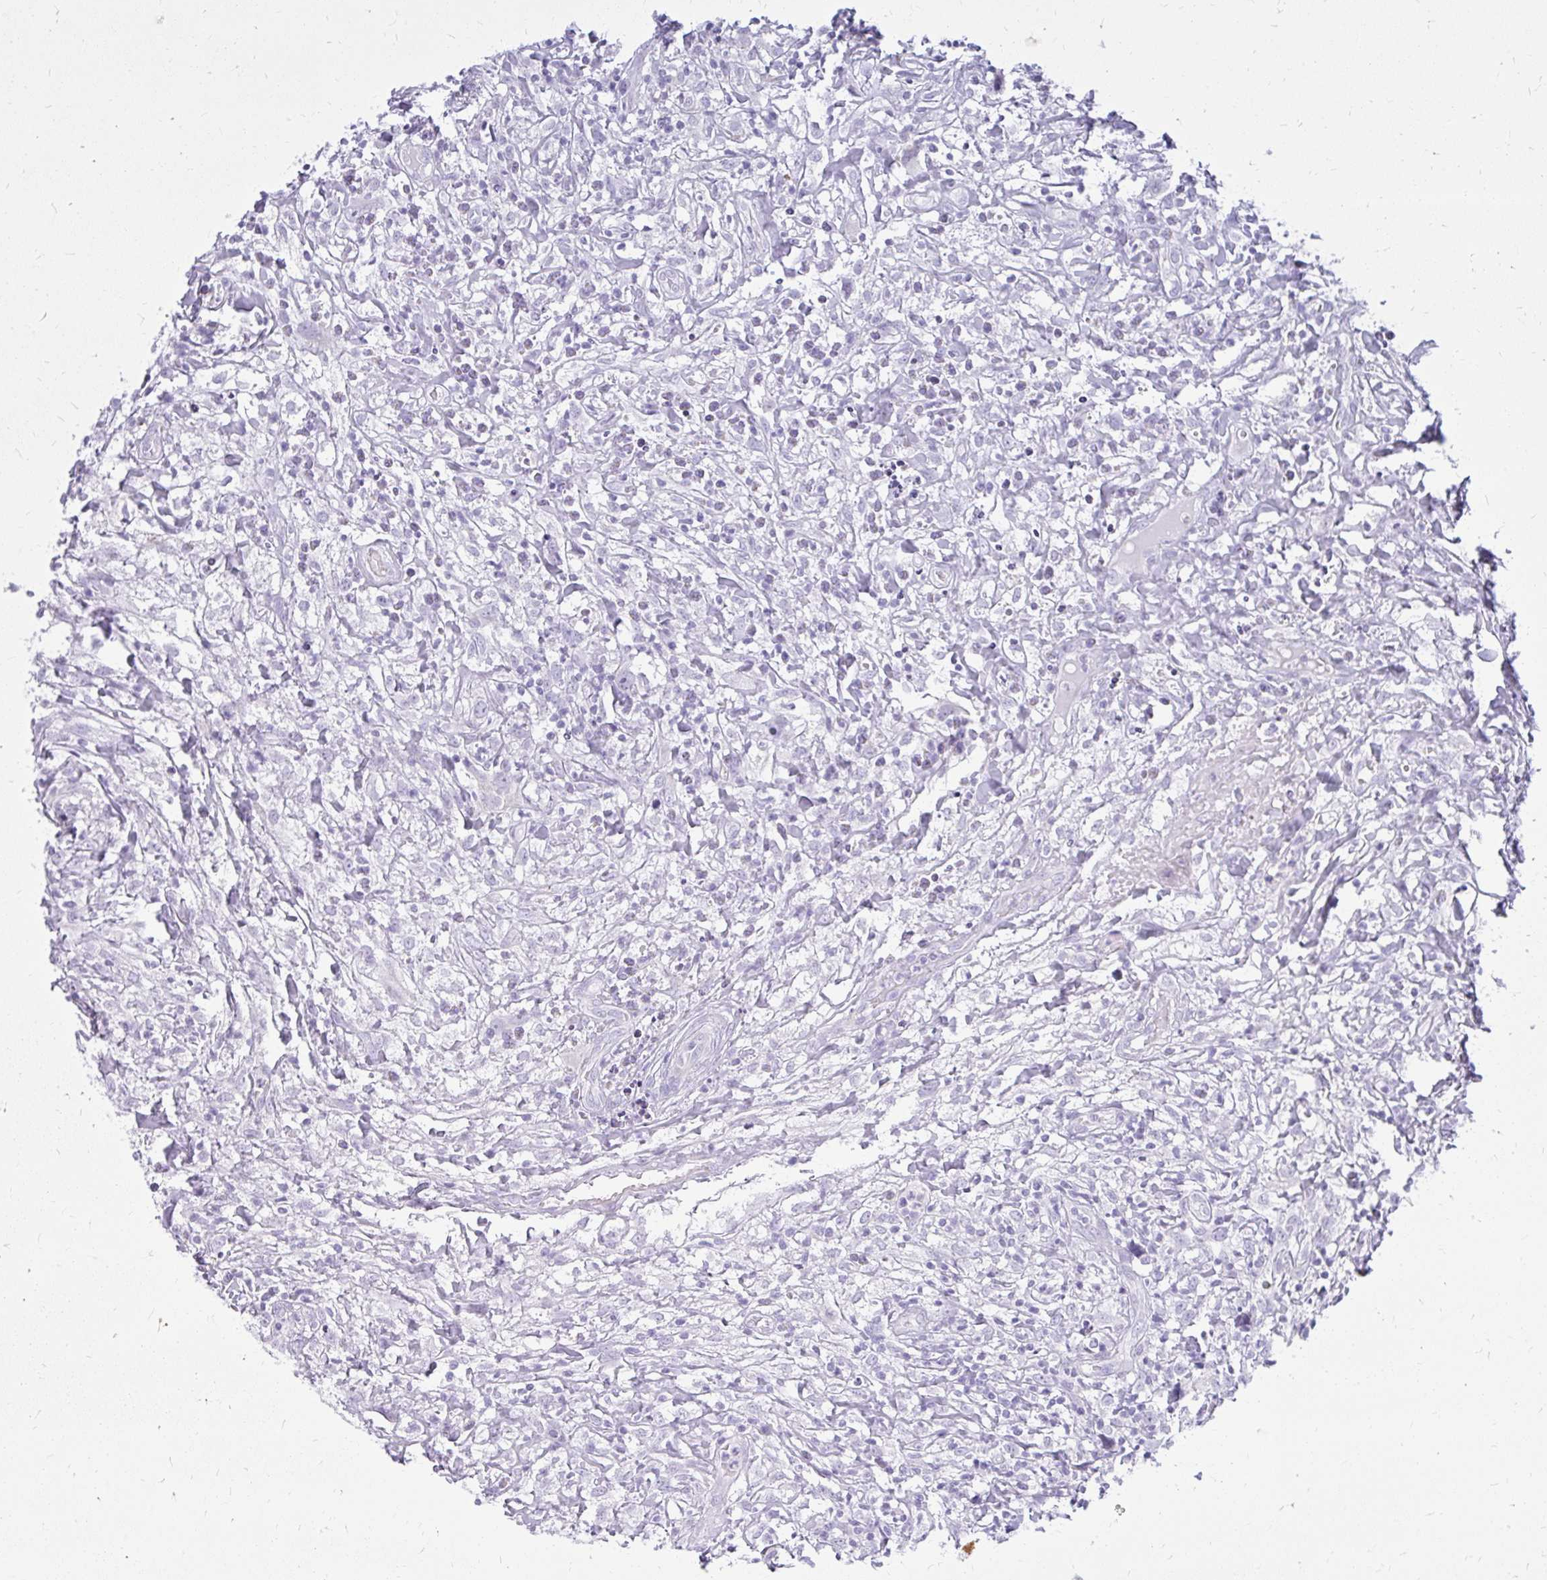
{"staining": {"intensity": "negative", "quantity": "none", "location": "none"}, "tissue": "lymphoma", "cell_type": "Tumor cells", "image_type": "cancer", "snomed": [{"axis": "morphology", "description": "Hodgkin's disease, NOS"}, {"axis": "topography", "description": "No Tissue"}], "caption": "This is an immunohistochemistry histopathology image of lymphoma. There is no expression in tumor cells.", "gene": "PRAP1", "patient": {"sex": "female", "age": 21}}